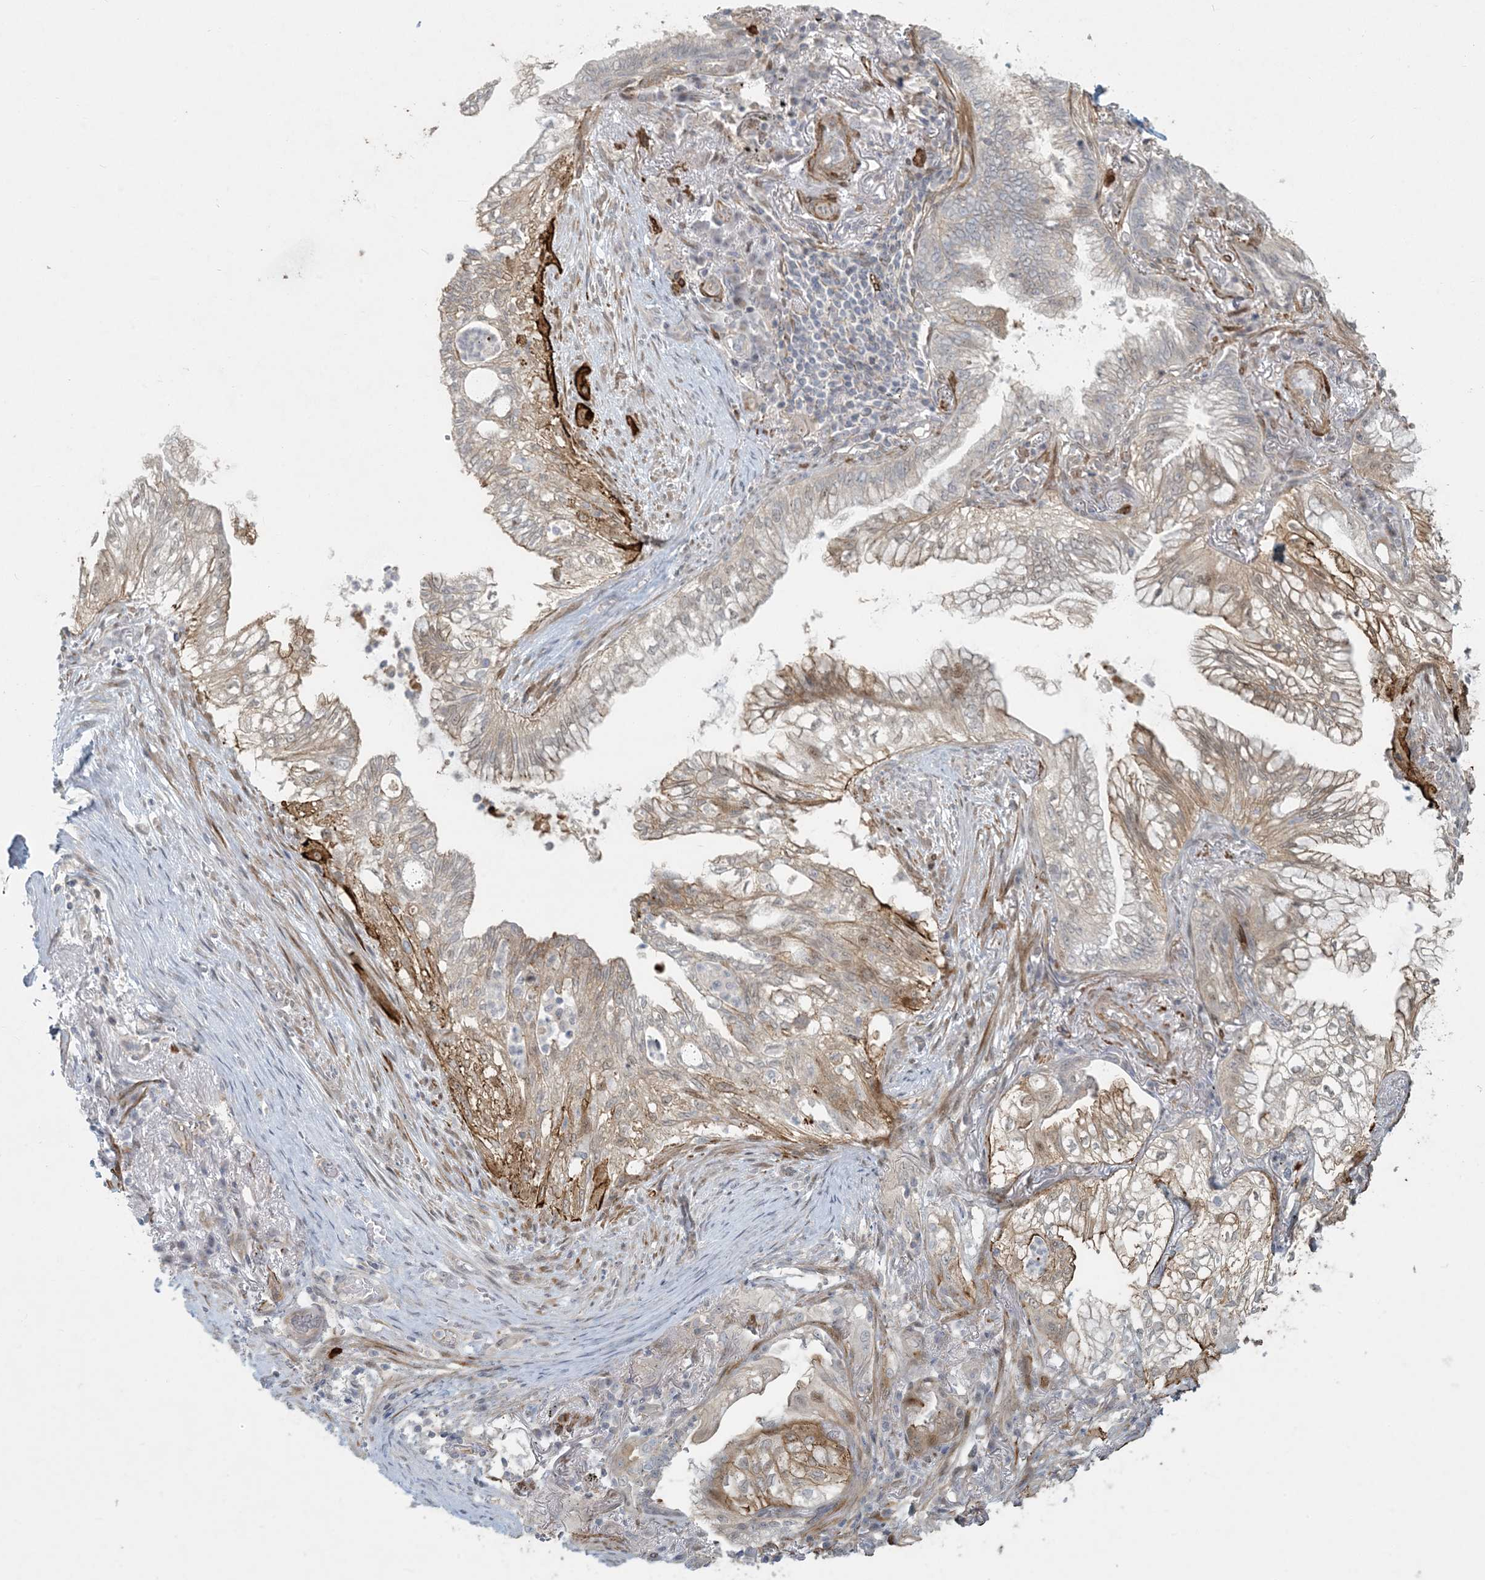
{"staining": {"intensity": "weak", "quantity": "25%-75%", "location": "cytoplasmic/membranous"}, "tissue": "lung cancer", "cell_type": "Tumor cells", "image_type": "cancer", "snomed": [{"axis": "morphology", "description": "Adenocarcinoma, NOS"}, {"axis": "topography", "description": "Lung"}], "caption": "Protein staining demonstrates weak cytoplasmic/membranous staining in approximately 25%-75% of tumor cells in lung adenocarcinoma. (DAB (3,3'-diaminobenzidine) IHC with brightfield microscopy, high magnification).", "gene": "BCORL1", "patient": {"sex": "female", "age": 70}}